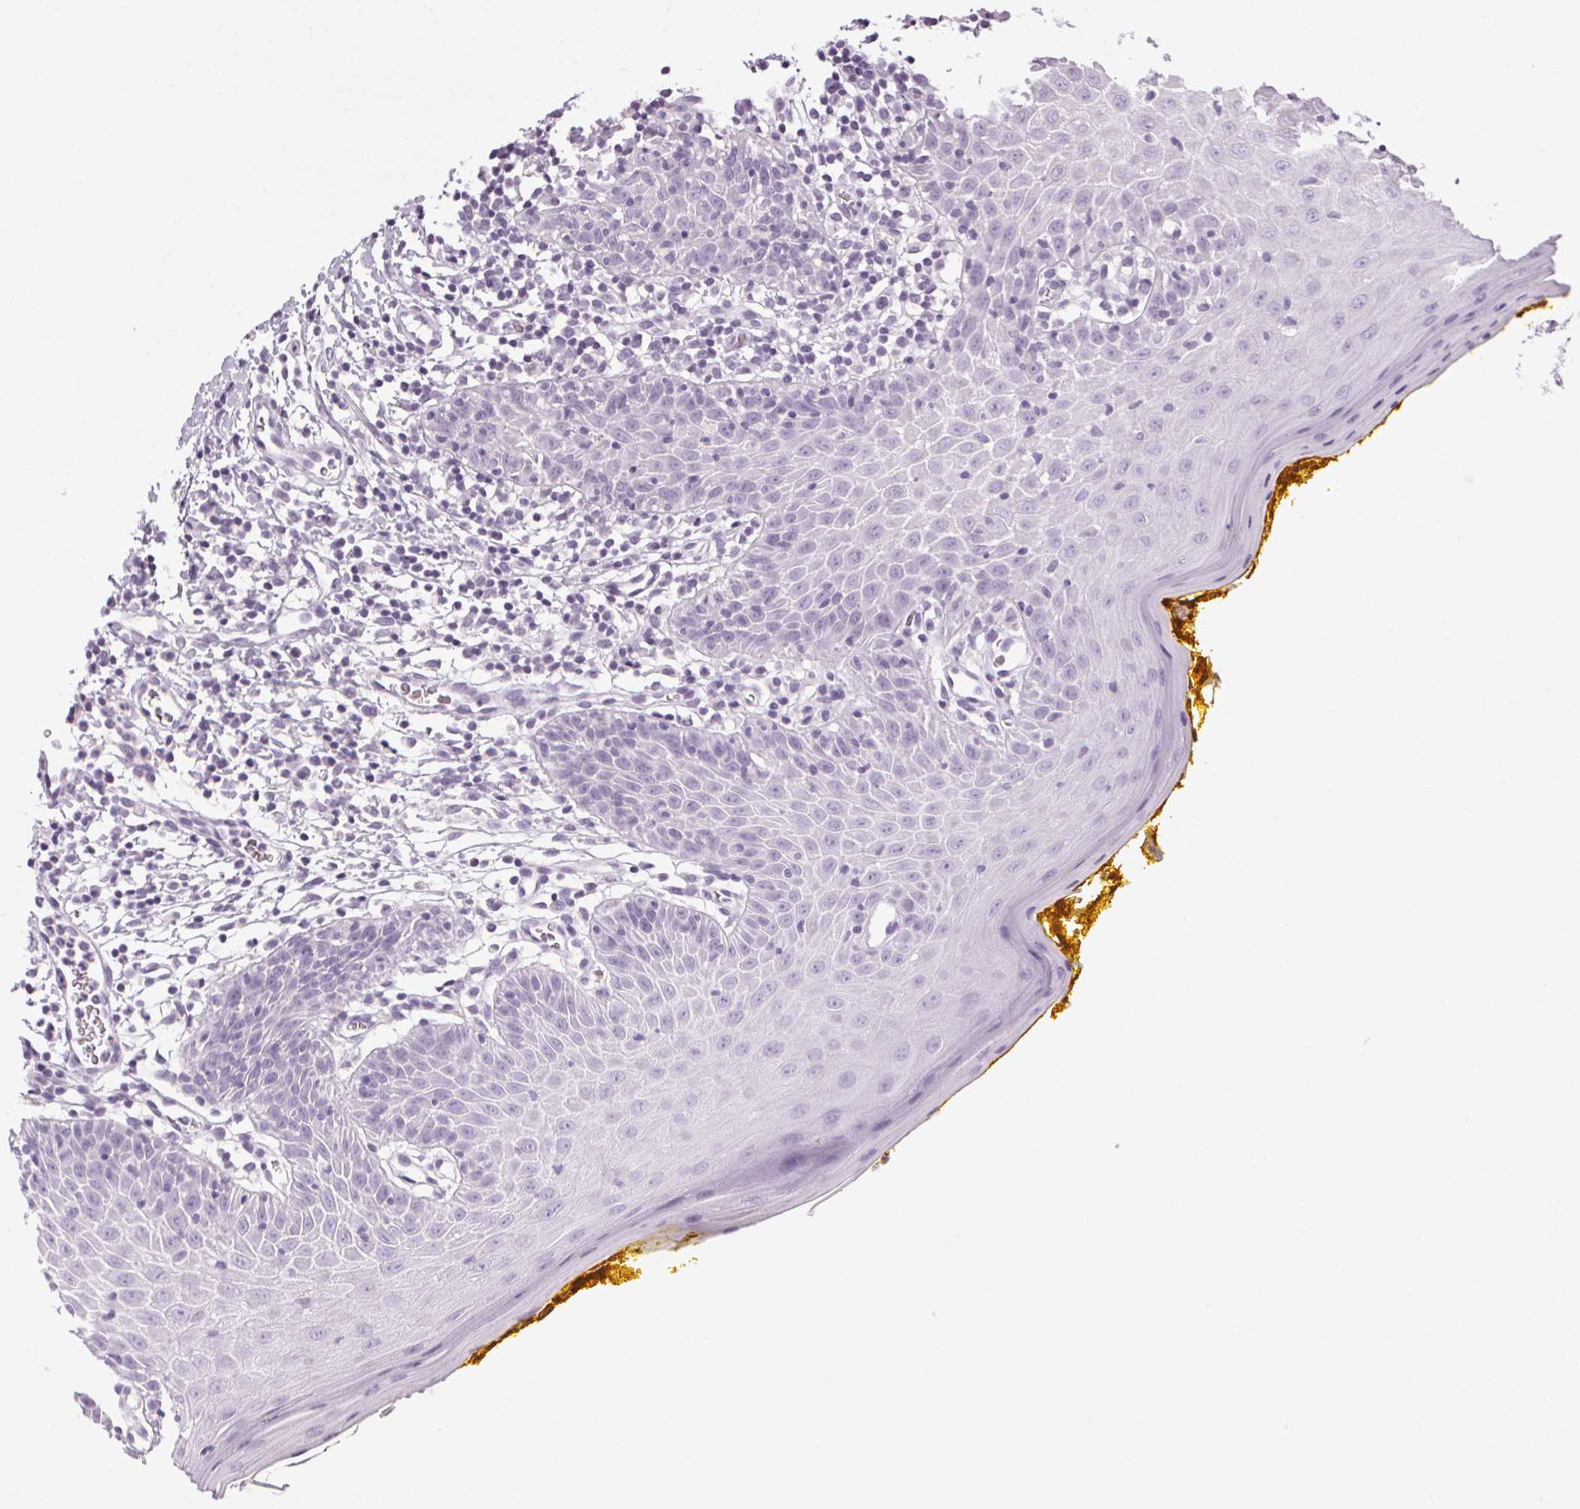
{"staining": {"intensity": "negative", "quantity": "none", "location": "none"}, "tissue": "oral mucosa", "cell_type": "Squamous epithelial cells", "image_type": "normal", "snomed": [{"axis": "morphology", "description": "Normal tissue, NOS"}, {"axis": "topography", "description": "Oral tissue"}, {"axis": "topography", "description": "Tounge, NOS"}], "caption": "An IHC micrograph of benign oral mucosa is shown. There is no staining in squamous epithelial cells of oral mucosa. The staining was performed using DAB to visualize the protein expression in brown, while the nuclei were stained in blue with hematoxylin (Magnification: 20x).", "gene": "POMC", "patient": {"sex": "female", "age": 58}}